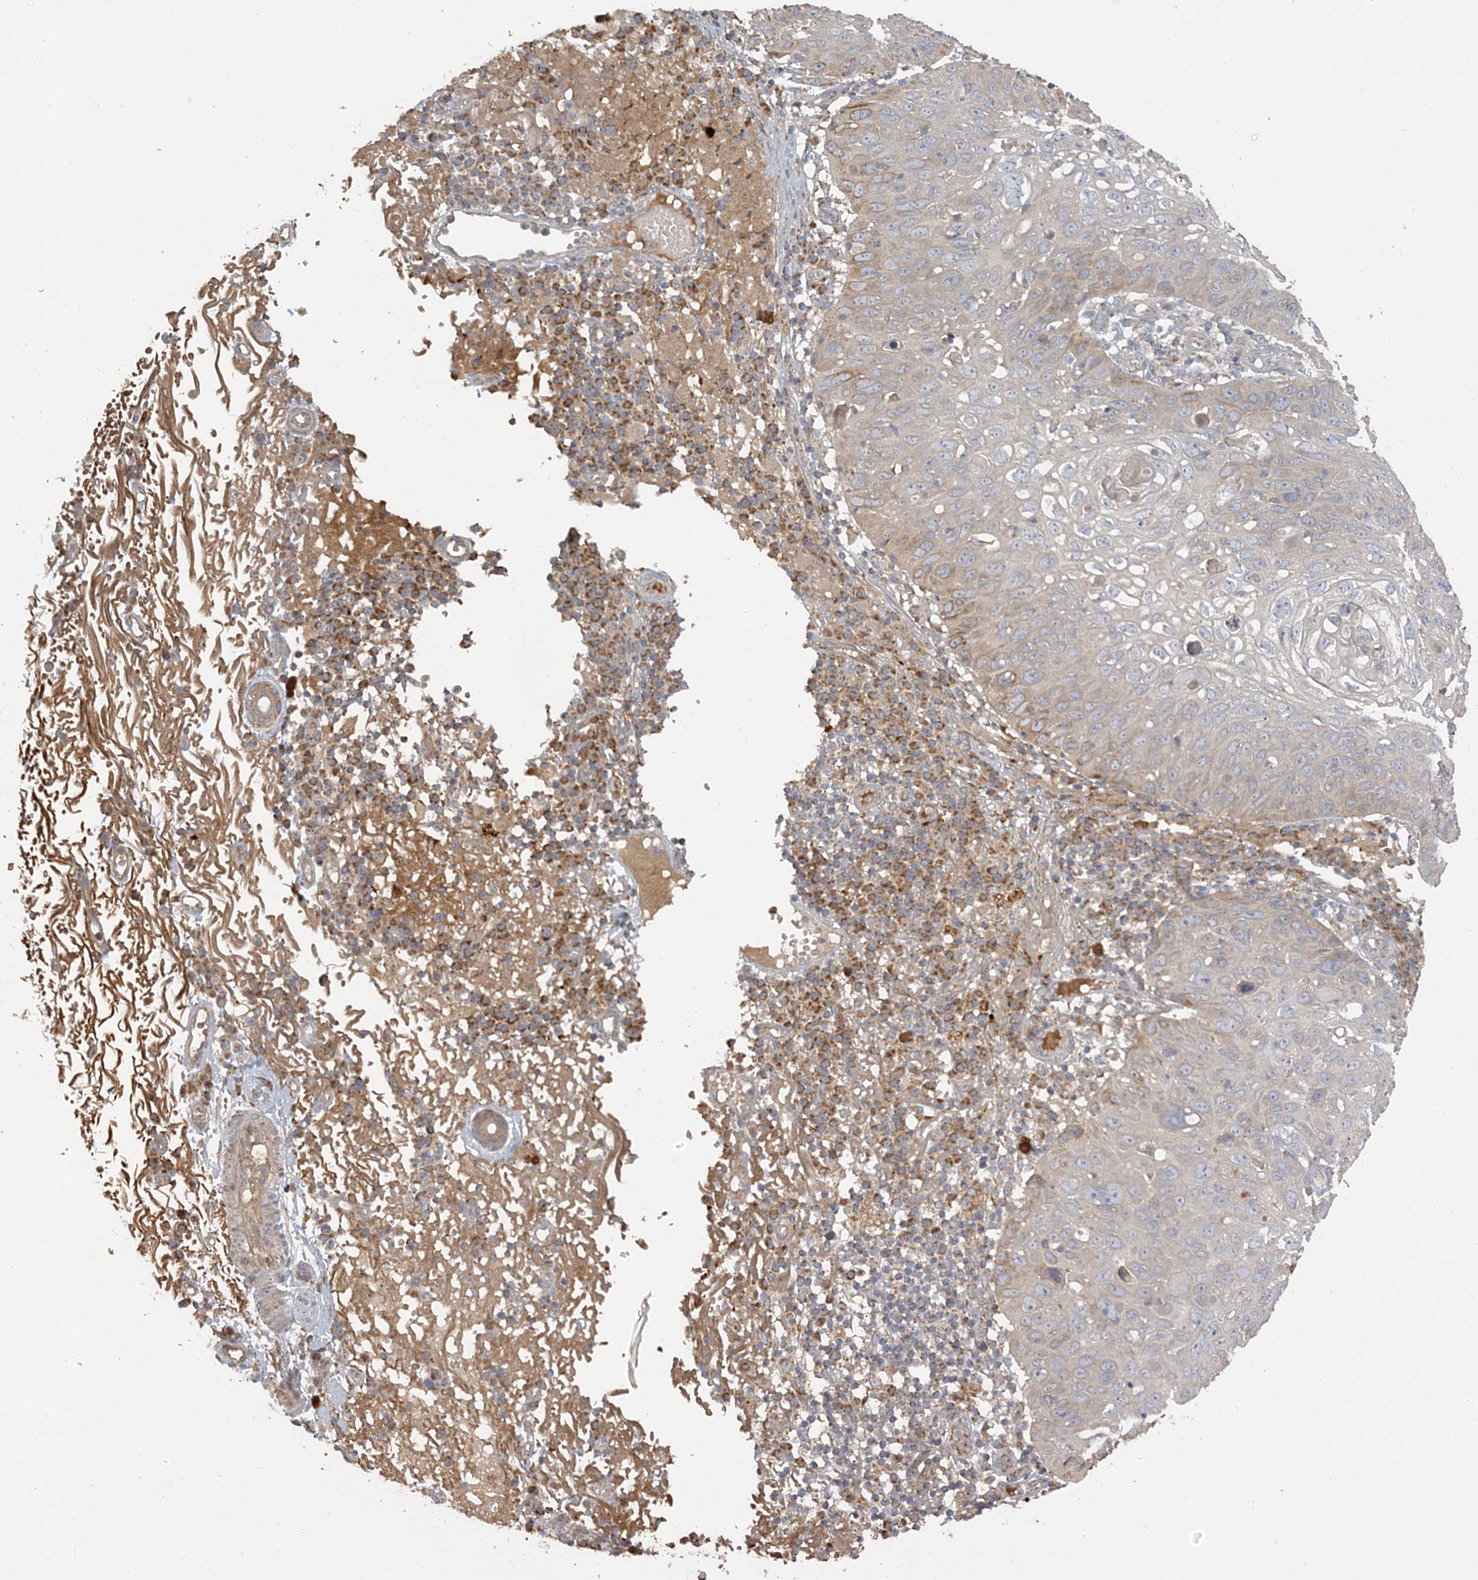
{"staining": {"intensity": "moderate", "quantity": "25%-75%", "location": "cytoplasmic/membranous"}, "tissue": "skin cancer", "cell_type": "Tumor cells", "image_type": "cancer", "snomed": [{"axis": "morphology", "description": "Squamous cell carcinoma, NOS"}, {"axis": "topography", "description": "Skin"}], "caption": "DAB immunohistochemical staining of human skin cancer (squamous cell carcinoma) reveals moderate cytoplasmic/membranous protein positivity in approximately 25%-75% of tumor cells. (DAB (3,3'-diaminobenzidine) IHC with brightfield microscopy, high magnification).", "gene": "LTN1", "patient": {"sex": "female", "age": 90}}